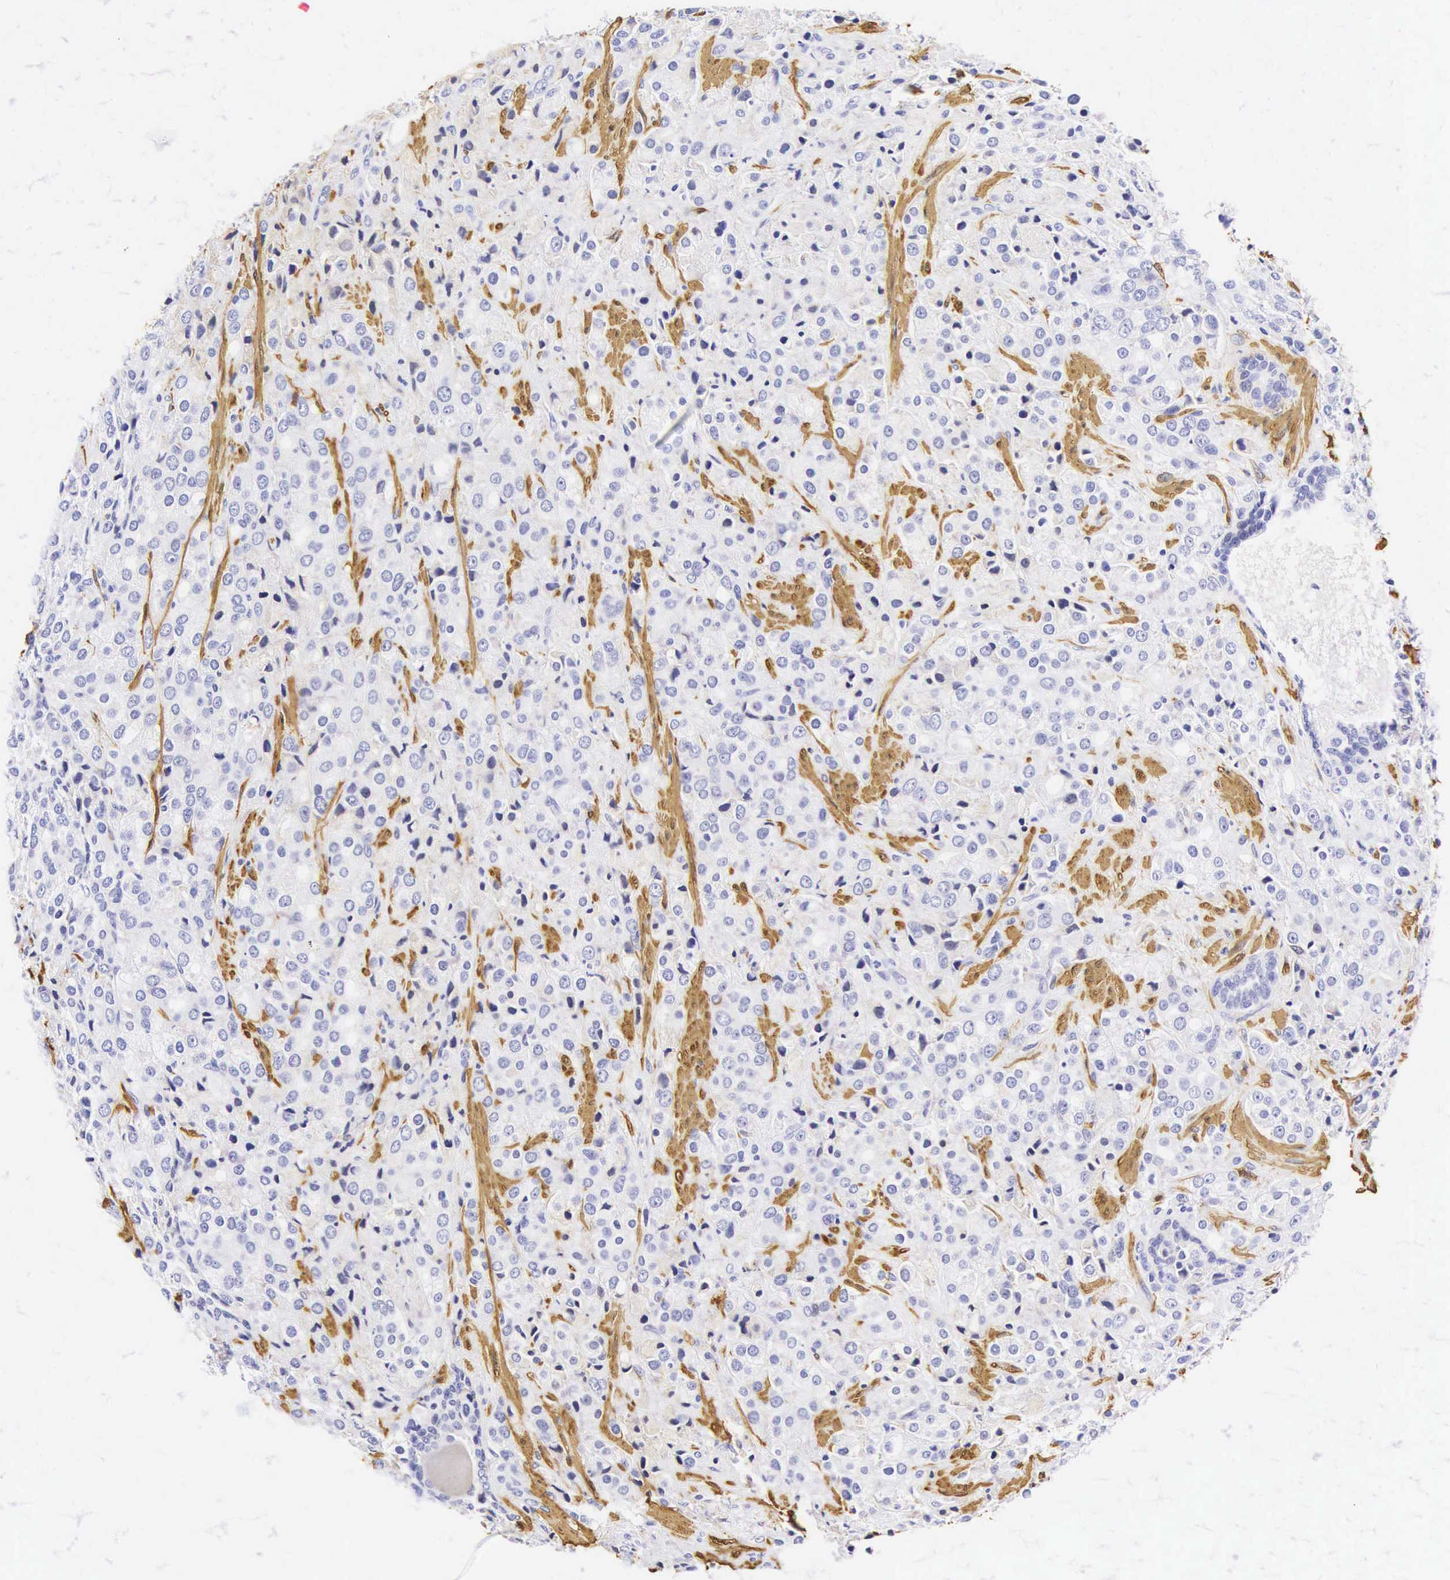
{"staining": {"intensity": "negative", "quantity": "none", "location": "none"}, "tissue": "prostate cancer", "cell_type": "Tumor cells", "image_type": "cancer", "snomed": [{"axis": "morphology", "description": "Adenocarcinoma, Medium grade"}, {"axis": "topography", "description": "Prostate"}], "caption": "Immunohistochemical staining of human prostate cancer (medium-grade adenocarcinoma) displays no significant expression in tumor cells. The staining is performed using DAB (3,3'-diaminobenzidine) brown chromogen with nuclei counter-stained in using hematoxylin.", "gene": "CNN1", "patient": {"sex": "male", "age": 70}}